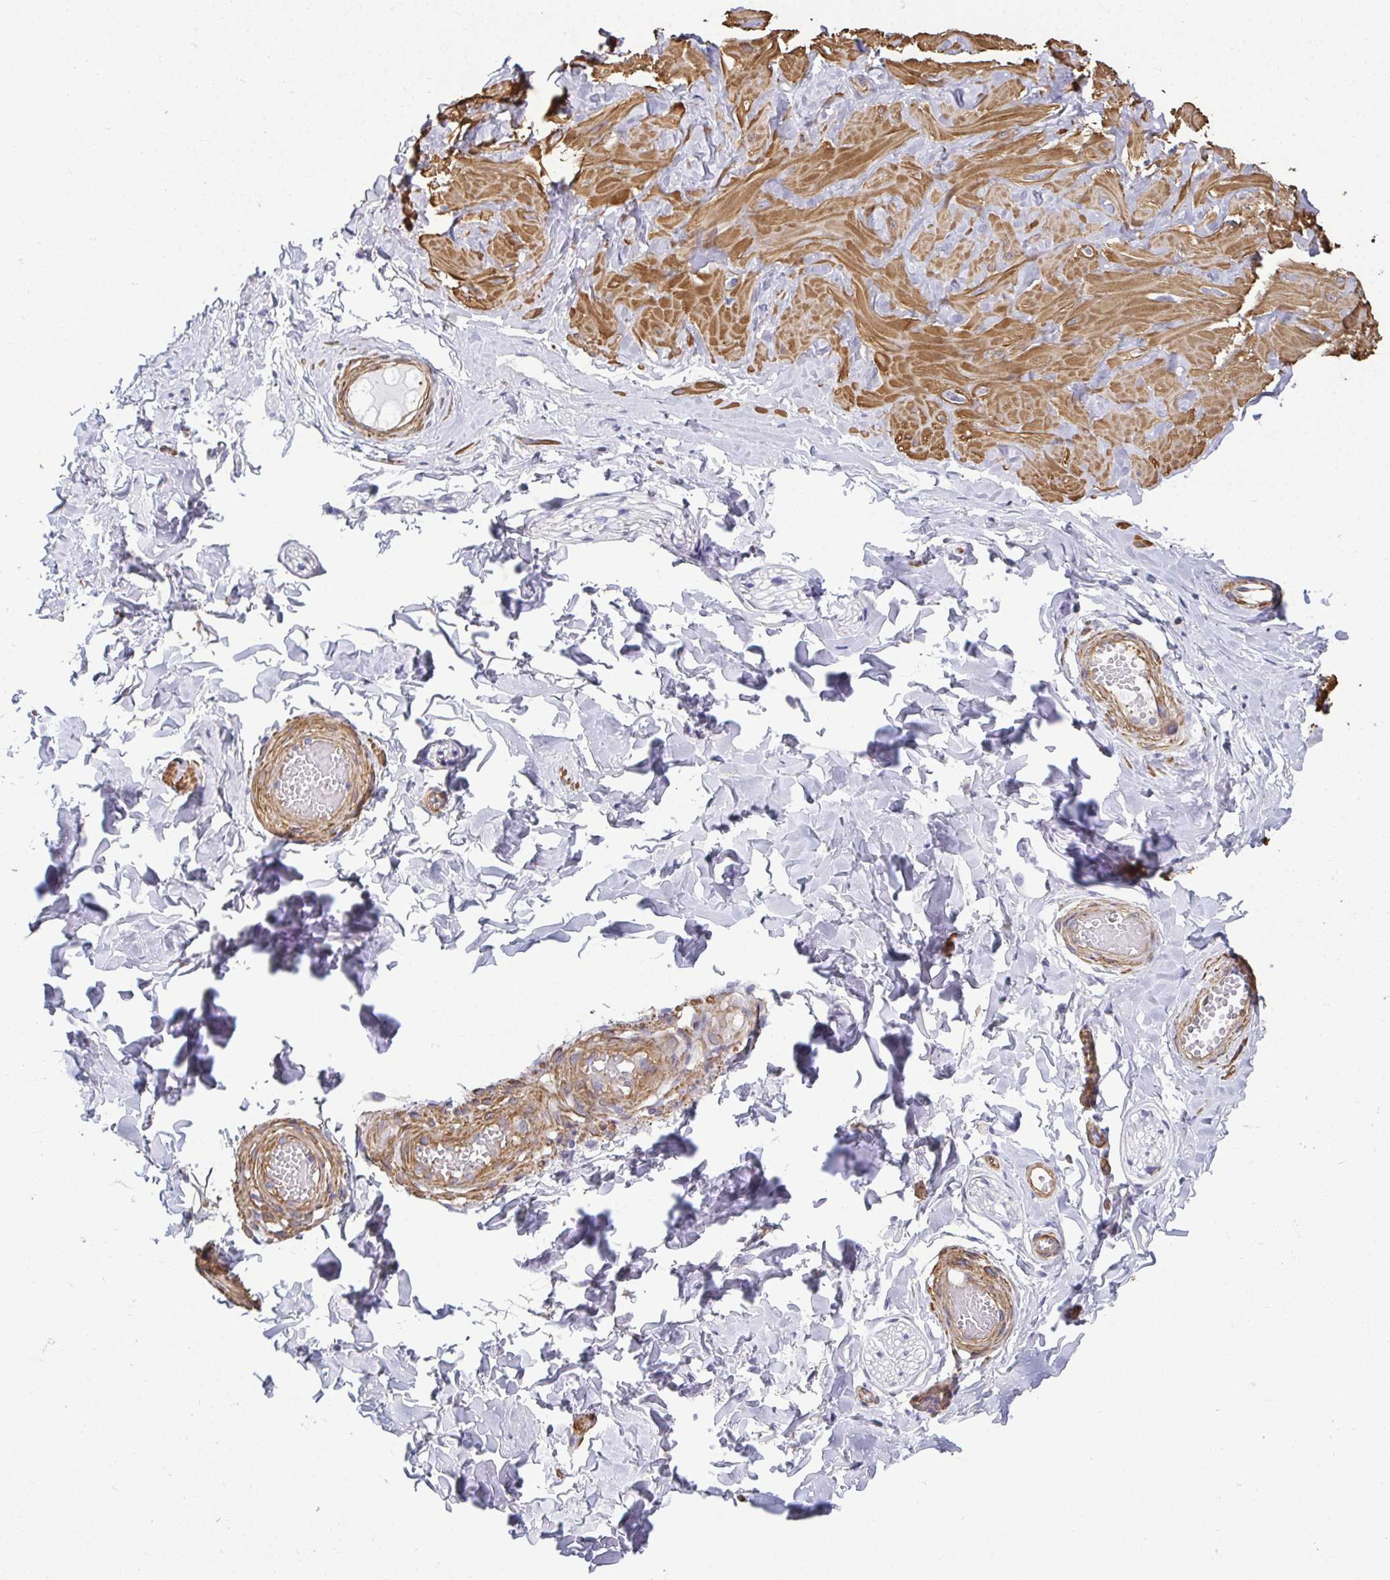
{"staining": {"intensity": "negative", "quantity": "none", "location": "none"}, "tissue": "adipose tissue", "cell_type": "Adipocytes", "image_type": "normal", "snomed": [{"axis": "morphology", "description": "Normal tissue, NOS"}, {"axis": "topography", "description": "Soft tissue"}, {"axis": "topography", "description": "Adipose tissue"}, {"axis": "topography", "description": "Vascular tissue"}, {"axis": "topography", "description": "Peripheral nerve tissue"}], "caption": "Immunohistochemistry of normal adipose tissue displays no staining in adipocytes. (IHC, brightfield microscopy, high magnification).", "gene": "MYL1", "patient": {"sex": "male", "age": 29}}